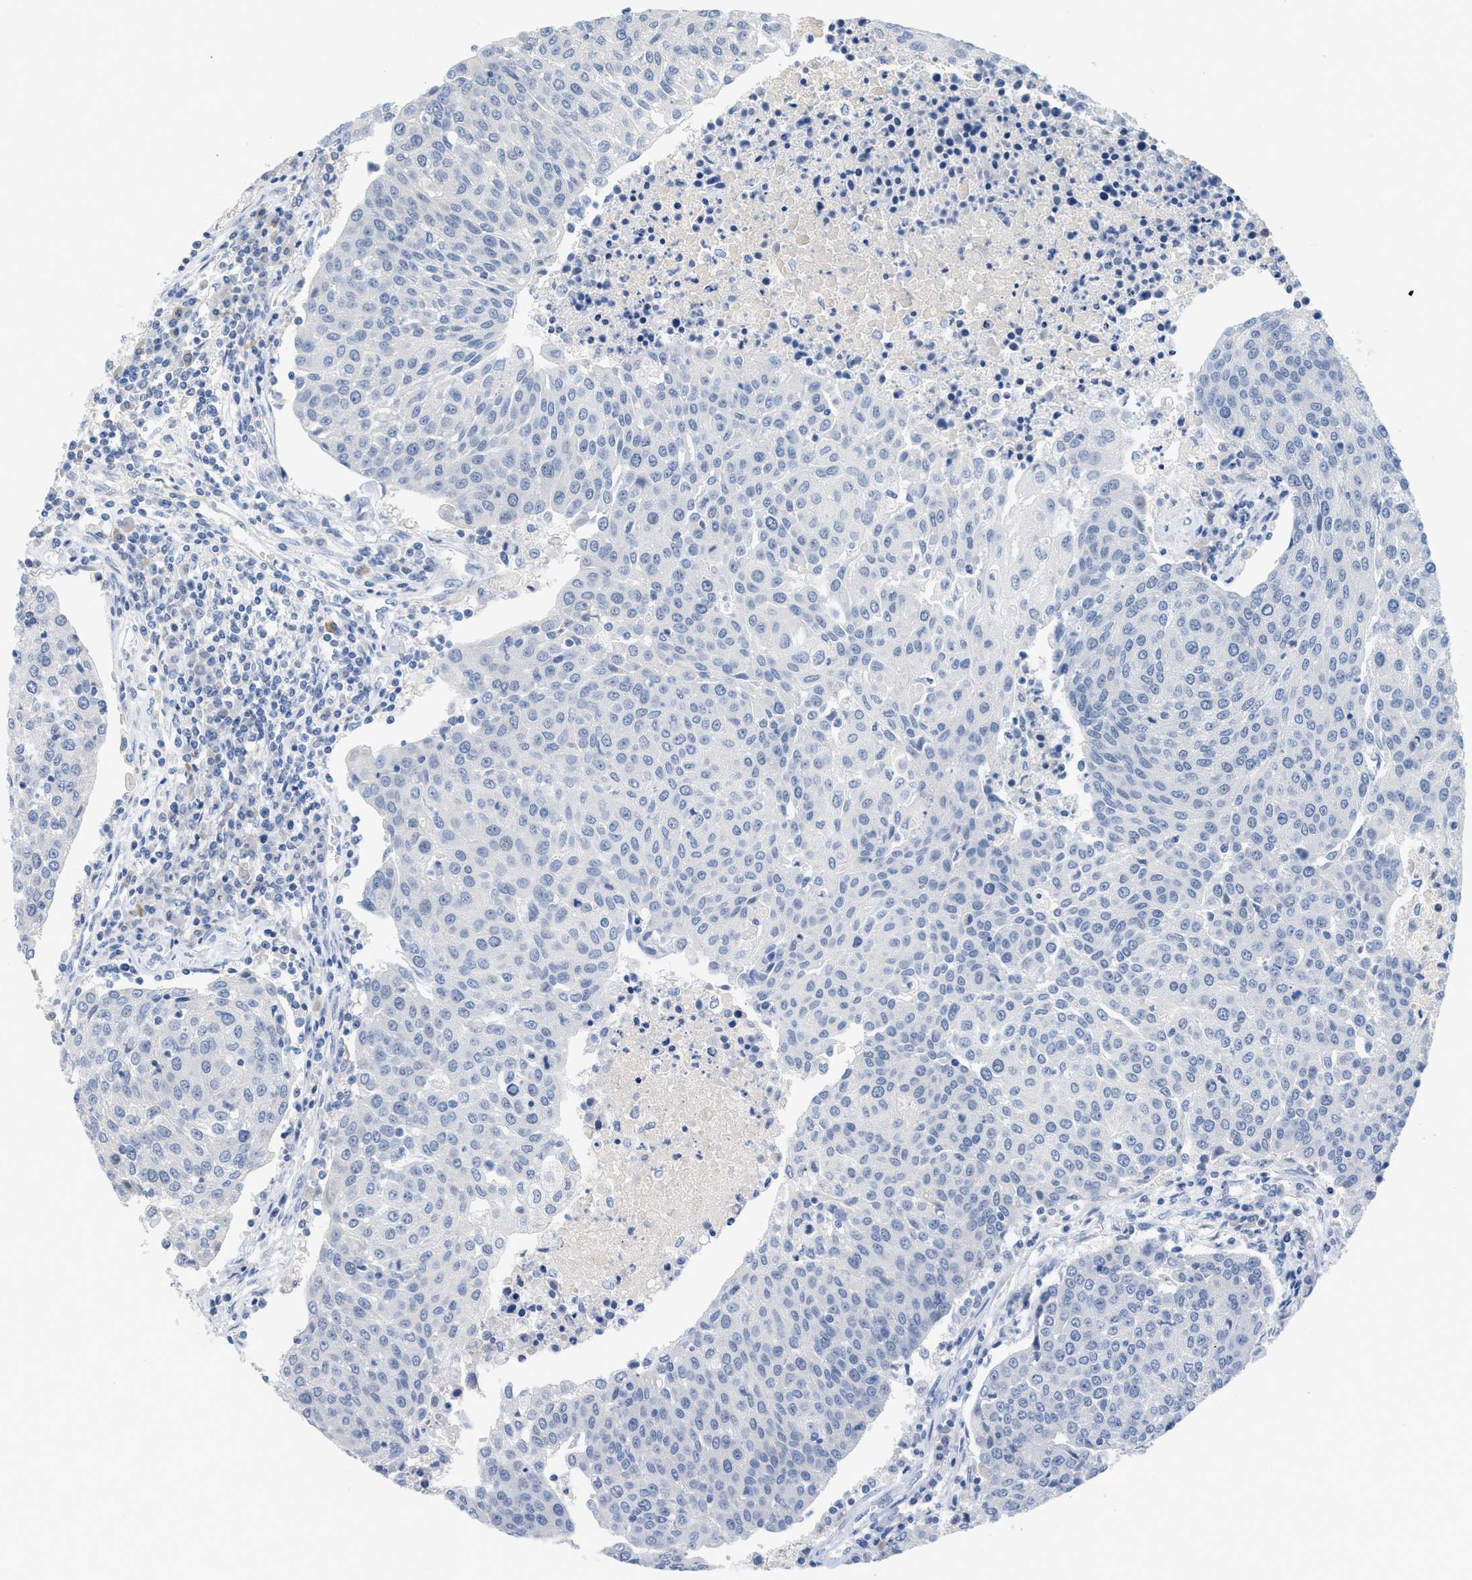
{"staining": {"intensity": "negative", "quantity": "none", "location": "none"}, "tissue": "urothelial cancer", "cell_type": "Tumor cells", "image_type": "cancer", "snomed": [{"axis": "morphology", "description": "Urothelial carcinoma, High grade"}, {"axis": "topography", "description": "Urinary bladder"}], "caption": "Immunohistochemistry (IHC) photomicrograph of high-grade urothelial carcinoma stained for a protein (brown), which displays no positivity in tumor cells. (Brightfield microscopy of DAB immunohistochemistry (IHC) at high magnification).", "gene": "HSF2", "patient": {"sex": "female", "age": 85}}